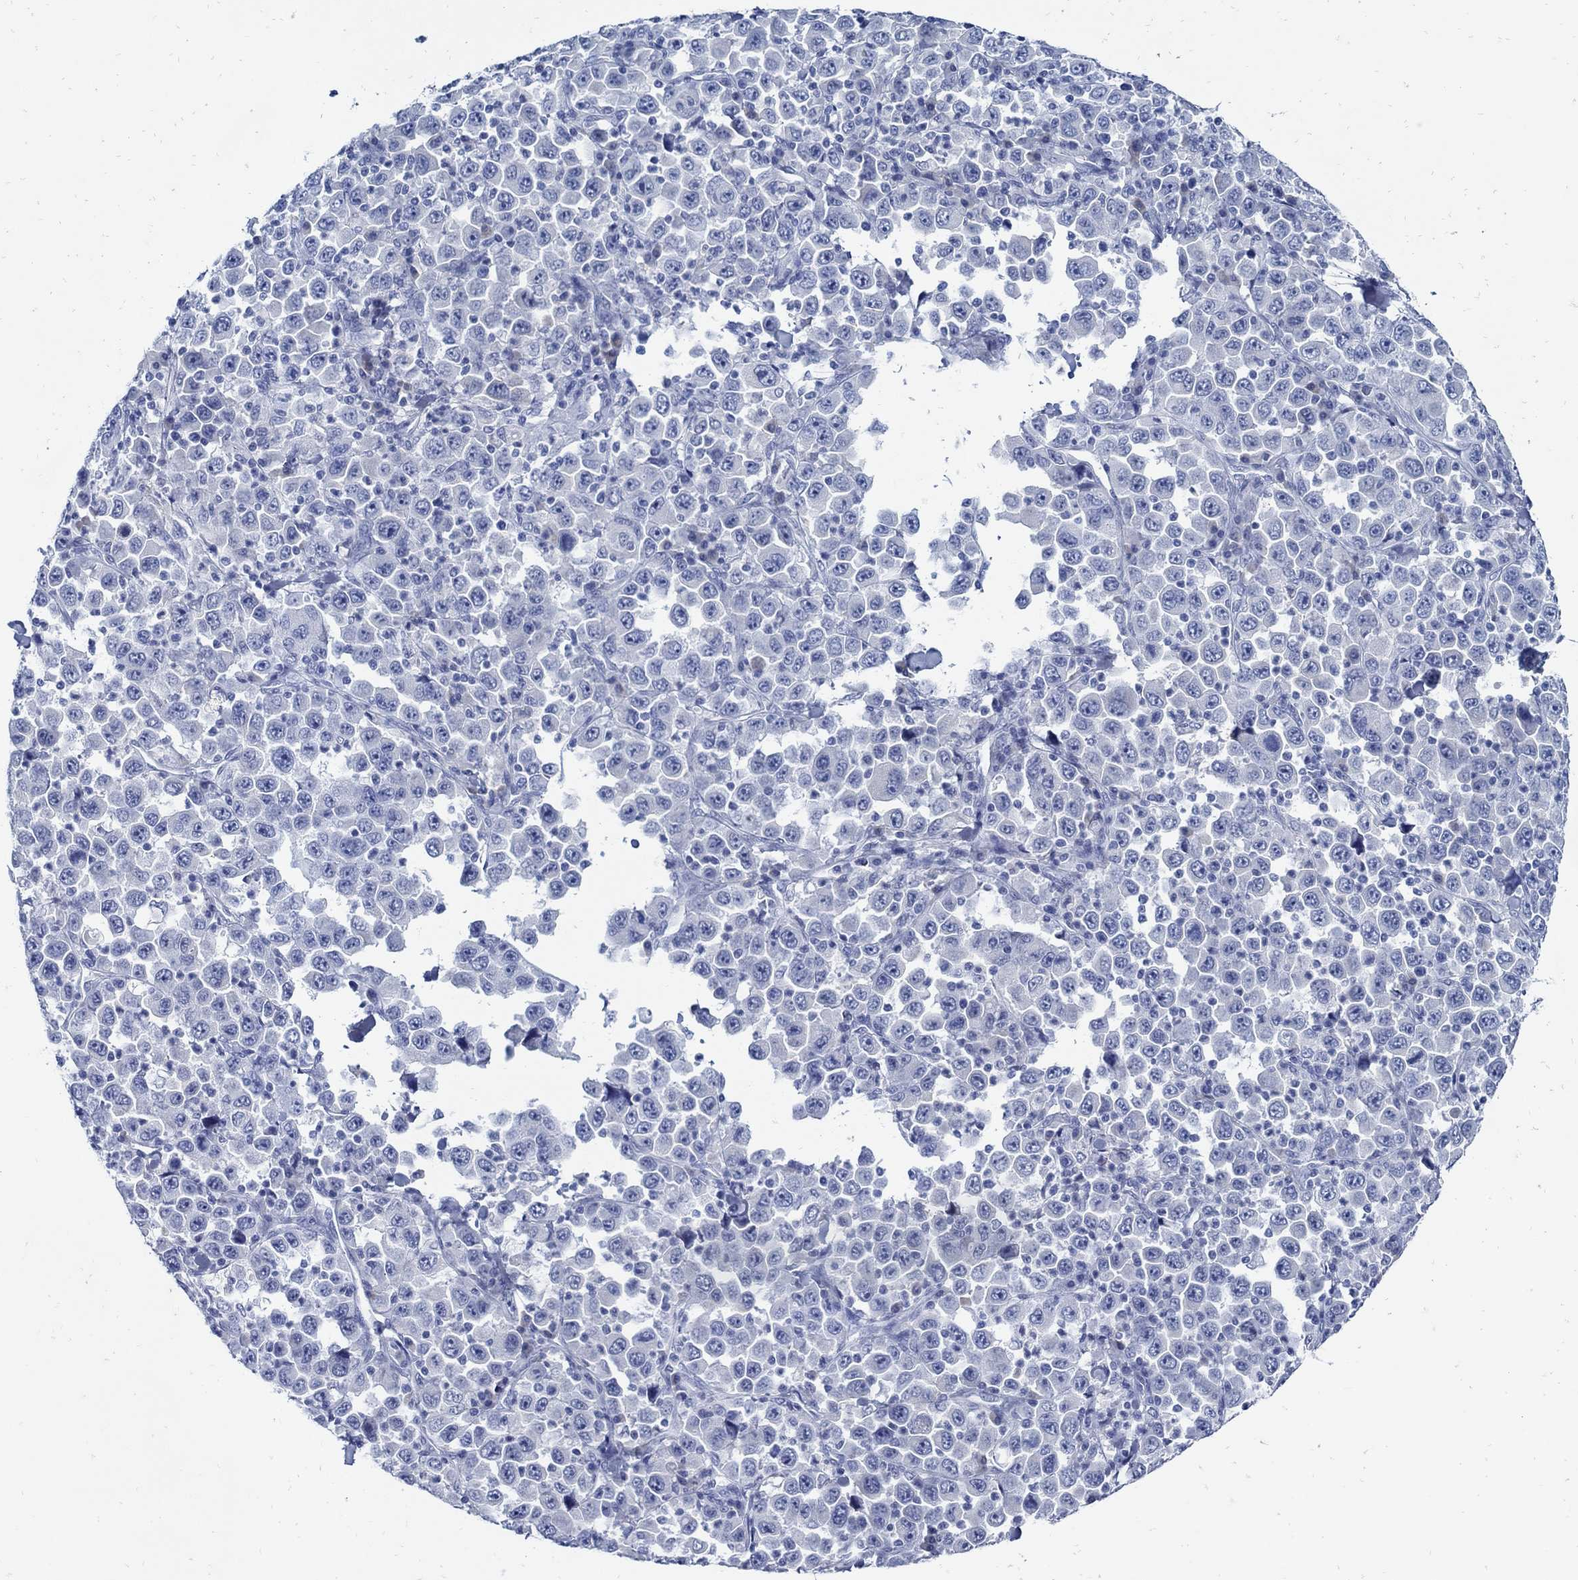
{"staining": {"intensity": "negative", "quantity": "none", "location": "none"}, "tissue": "stomach cancer", "cell_type": "Tumor cells", "image_type": "cancer", "snomed": [{"axis": "morphology", "description": "Normal tissue, NOS"}, {"axis": "morphology", "description": "Adenocarcinoma, NOS"}, {"axis": "topography", "description": "Stomach, upper"}, {"axis": "topography", "description": "Stomach"}], "caption": "The micrograph demonstrates no significant staining in tumor cells of adenocarcinoma (stomach).", "gene": "PAX9", "patient": {"sex": "male", "age": 59}}